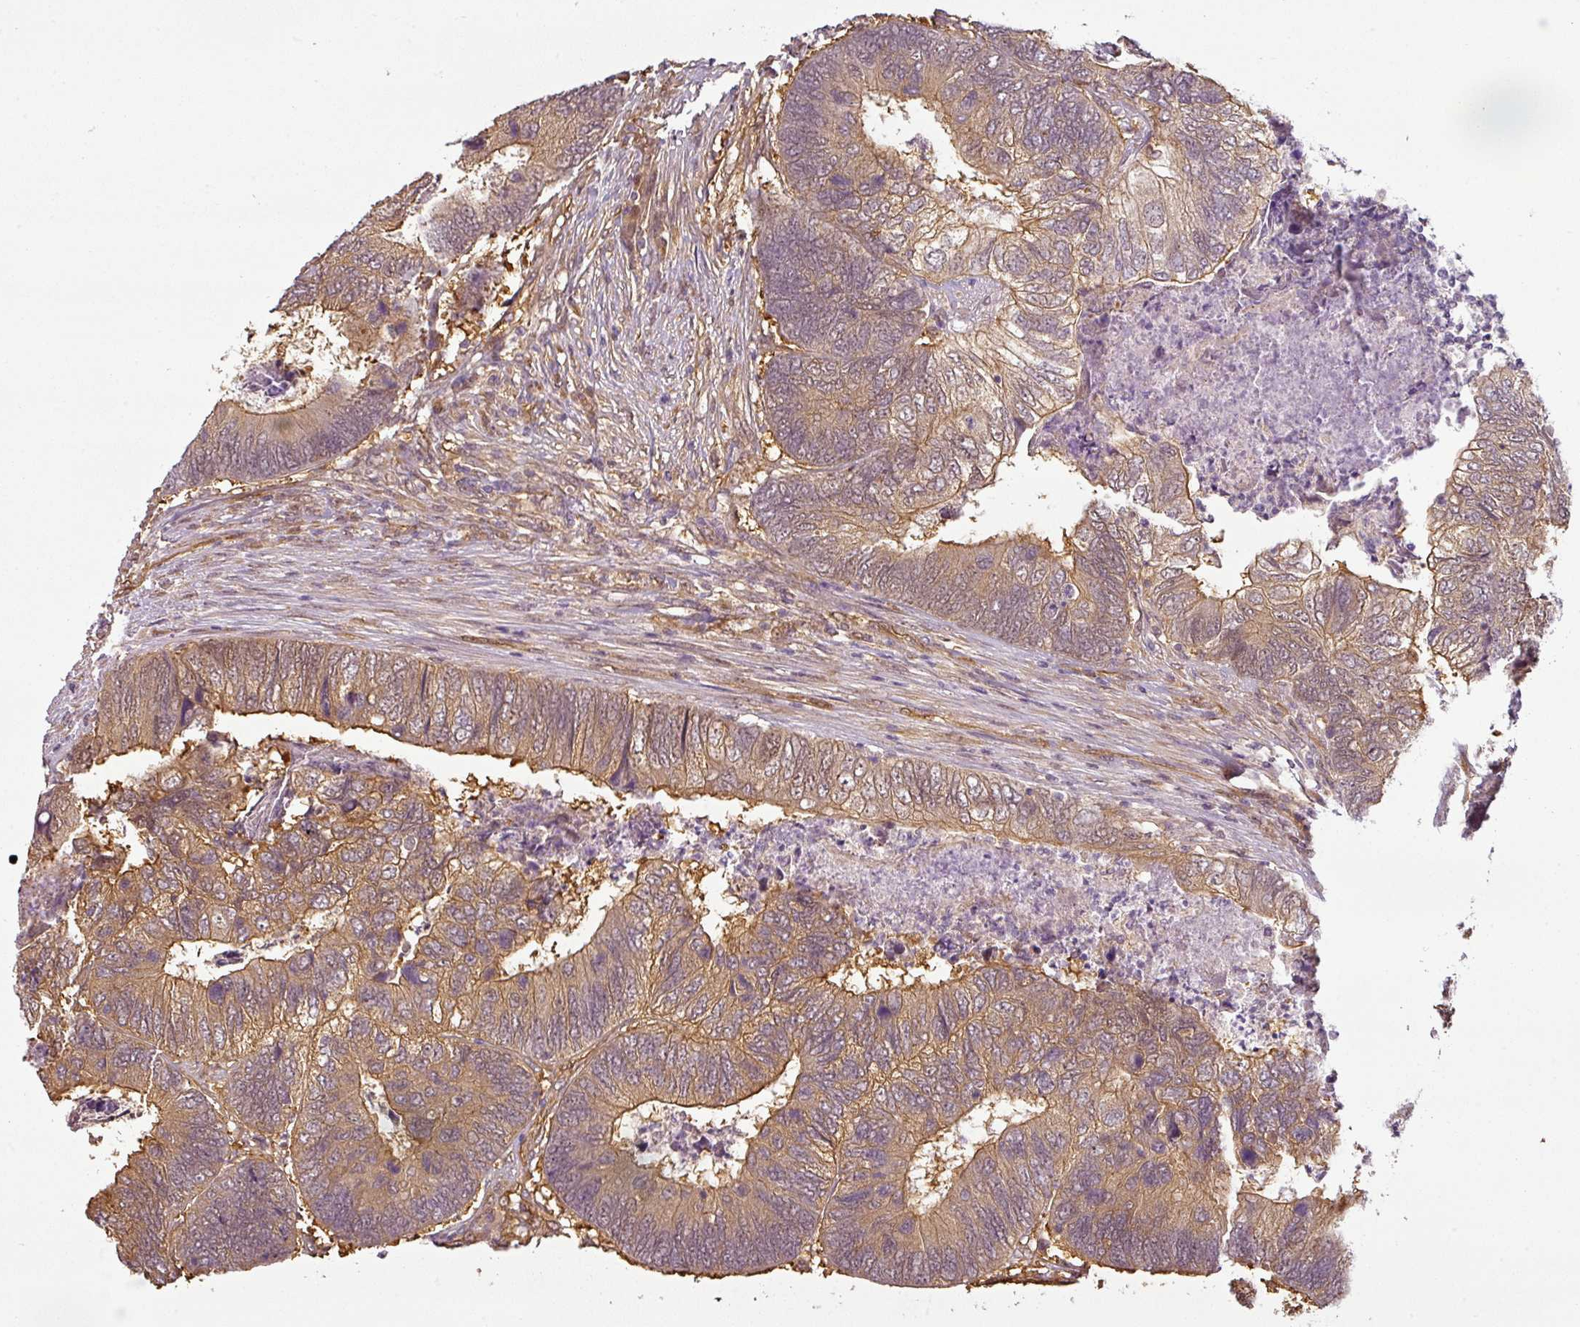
{"staining": {"intensity": "weak", "quantity": "25%-75%", "location": "cytoplasmic/membranous"}, "tissue": "colorectal cancer", "cell_type": "Tumor cells", "image_type": "cancer", "snomed": [{"axis": "morphology", "description": "Adenocarcinoma, NOS"}, {"axis": "topography", "description": "Colon"}], "caption": "Protein analysis of colorectal cancer (adenocarcinoma) tissue exhibits weak cytoplasmic/membranous positivity in about 25%-75% of tumor cells.", "gene": "ANKRD18A", "patient": {"sex": "female", "age": 67}}